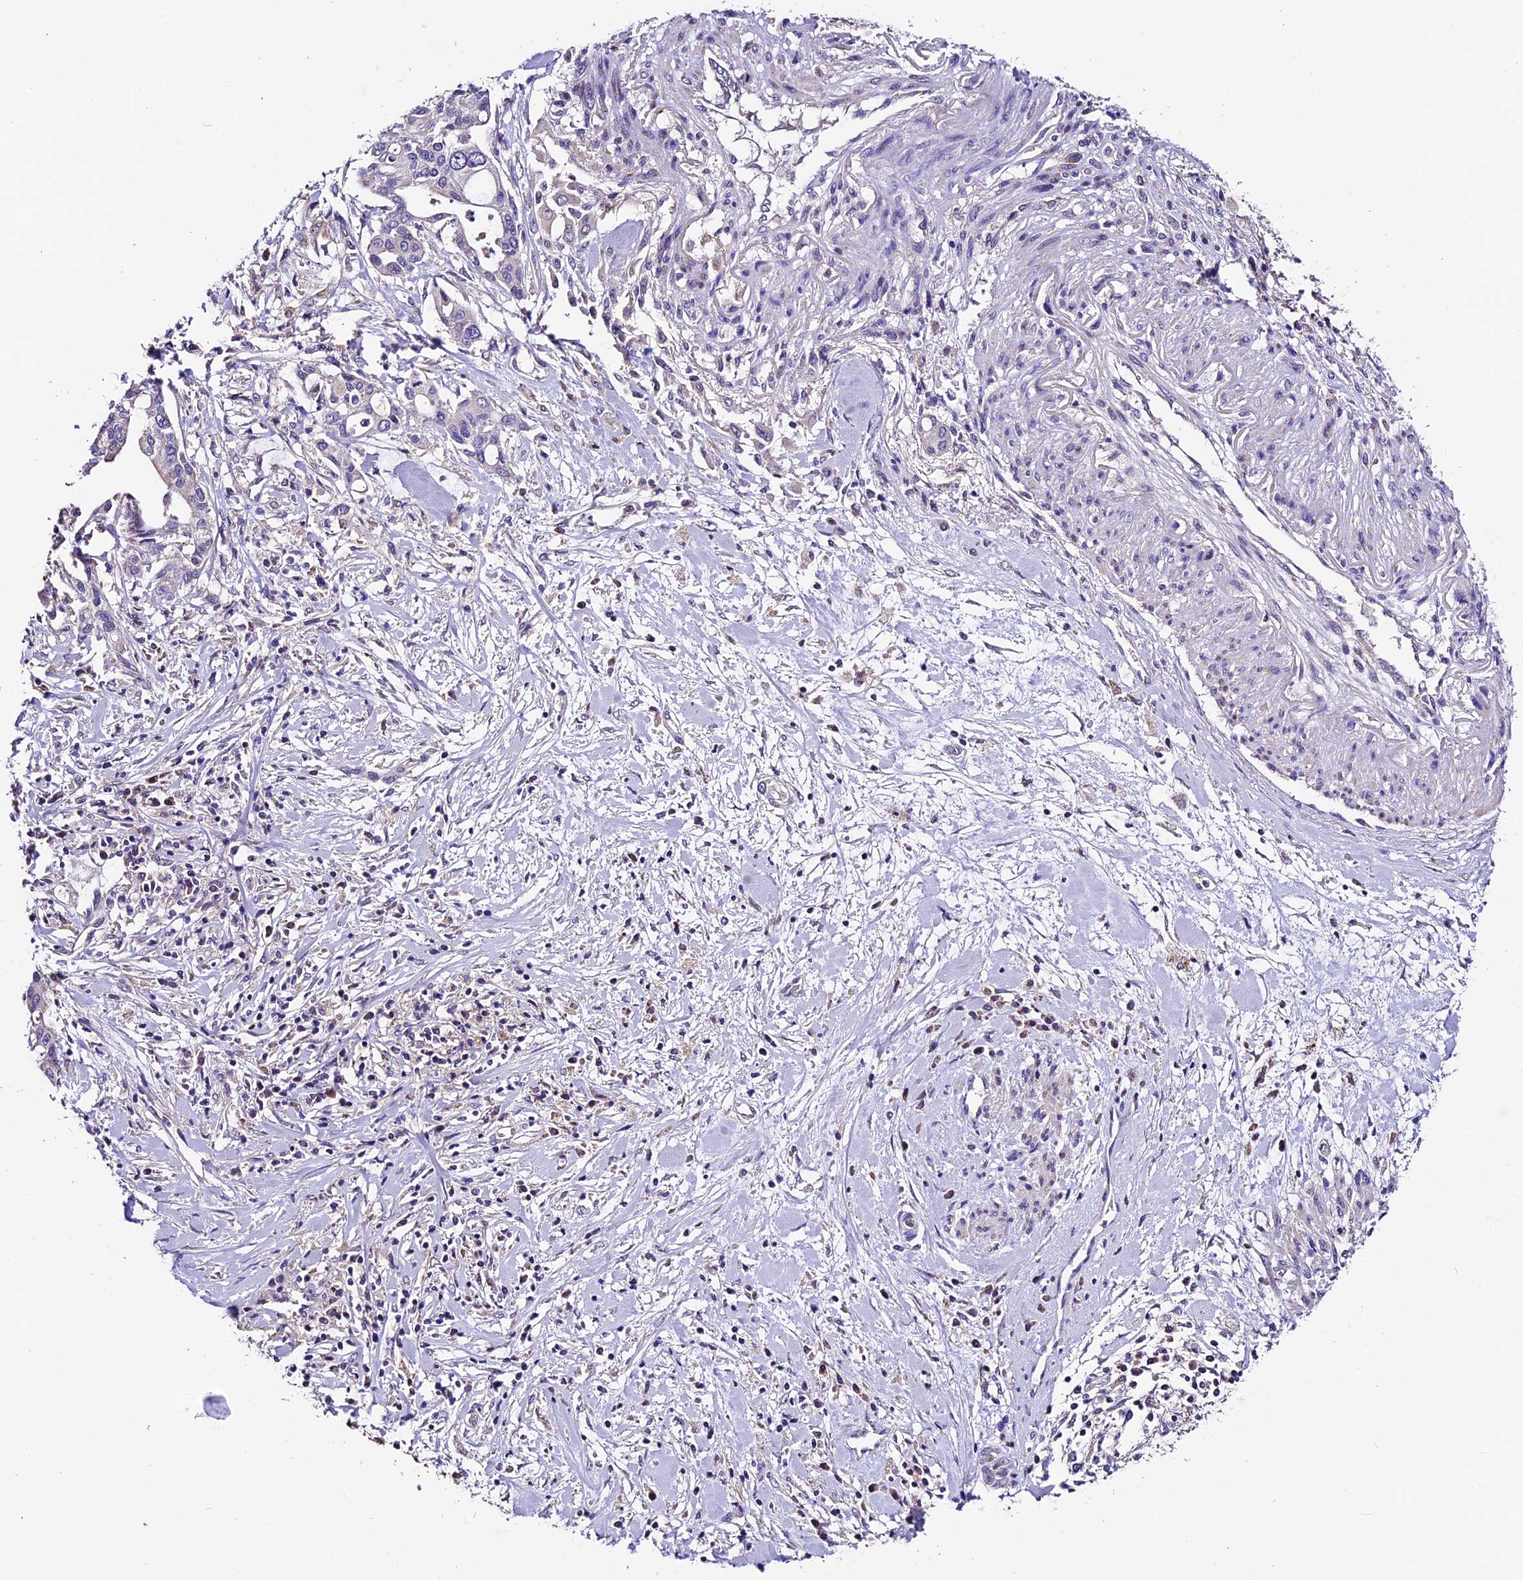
{"staining": {"intensity": "negative", "quantity": "none", "location": "none"}, "tissue": "pancreatic cancer", "cell_type": "Tumor cells", "image_type": "cancer", "snomed": [{"axis": "morphology", "description": "Adenocarcinoma, NOS"}, {"axis": "topography", "description": "Pancreas"}], "caption": "Immunohistochemistry (IHC) photomicrograph of pancreatic cancer (adenocarcinoma) stained for a protein (brown), which demonstrates no positivity in tumor cells.", "gene": "DDX28", "patient": {"sex": "male", "age": 46}}